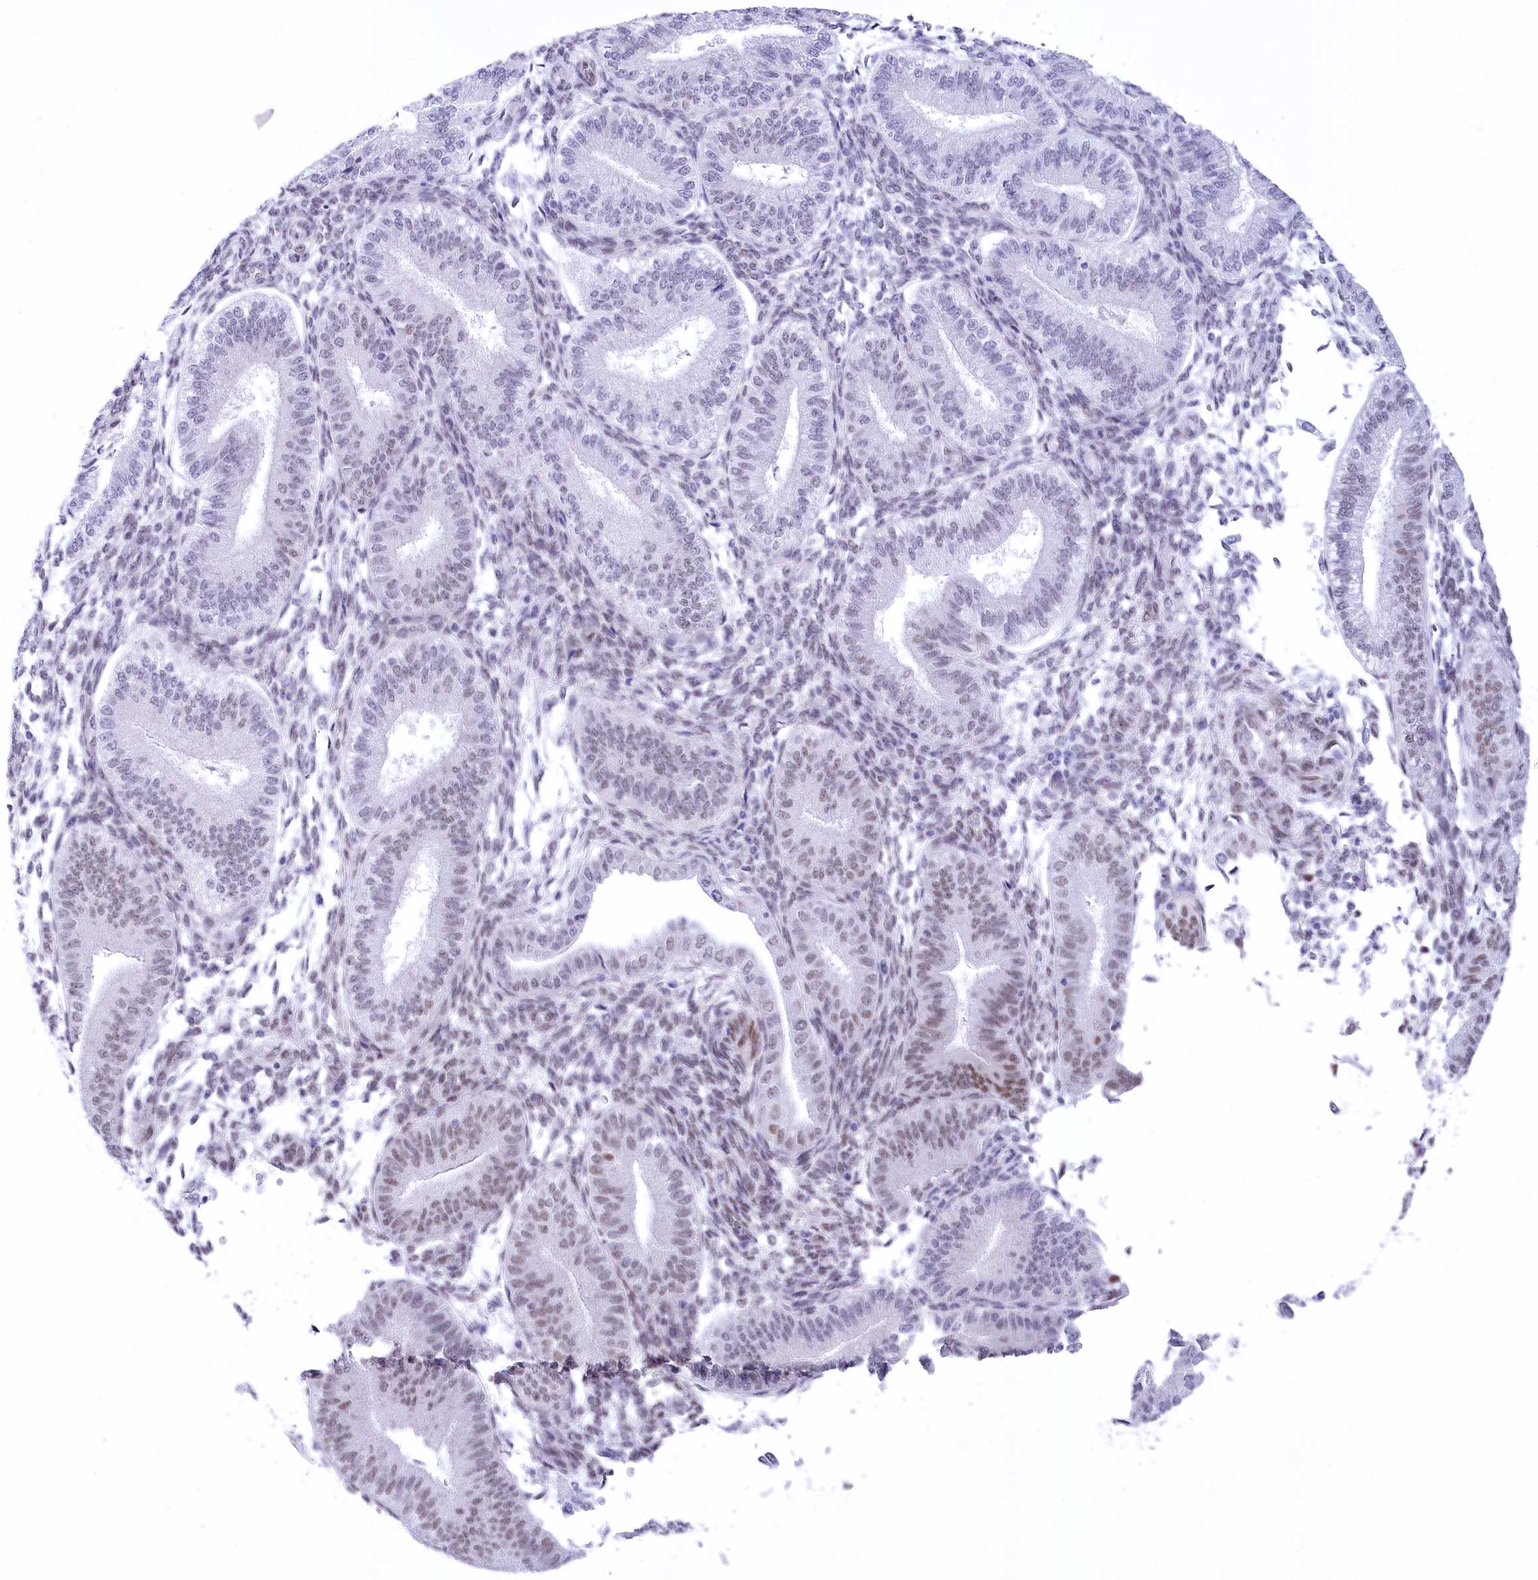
{"staining": {"intensity": "weak", "quantity": "<25%", "location": "nuclear"}, "tissue": "endometrium", "cell_type": "Cells in endometrial stroma", "image_type": "normal", "snomed": [{"axis": "morphology", "description": "Normal tissue, NOS"}, {"axis": "topography", "description": "Endometrium"}], "caption": "Micrograph shows no significant protein expression in cells in endometrial stroma of normal endometrium.", "gene": "HNRNPA0", "patient": {"sex": "female", "age": 39}}